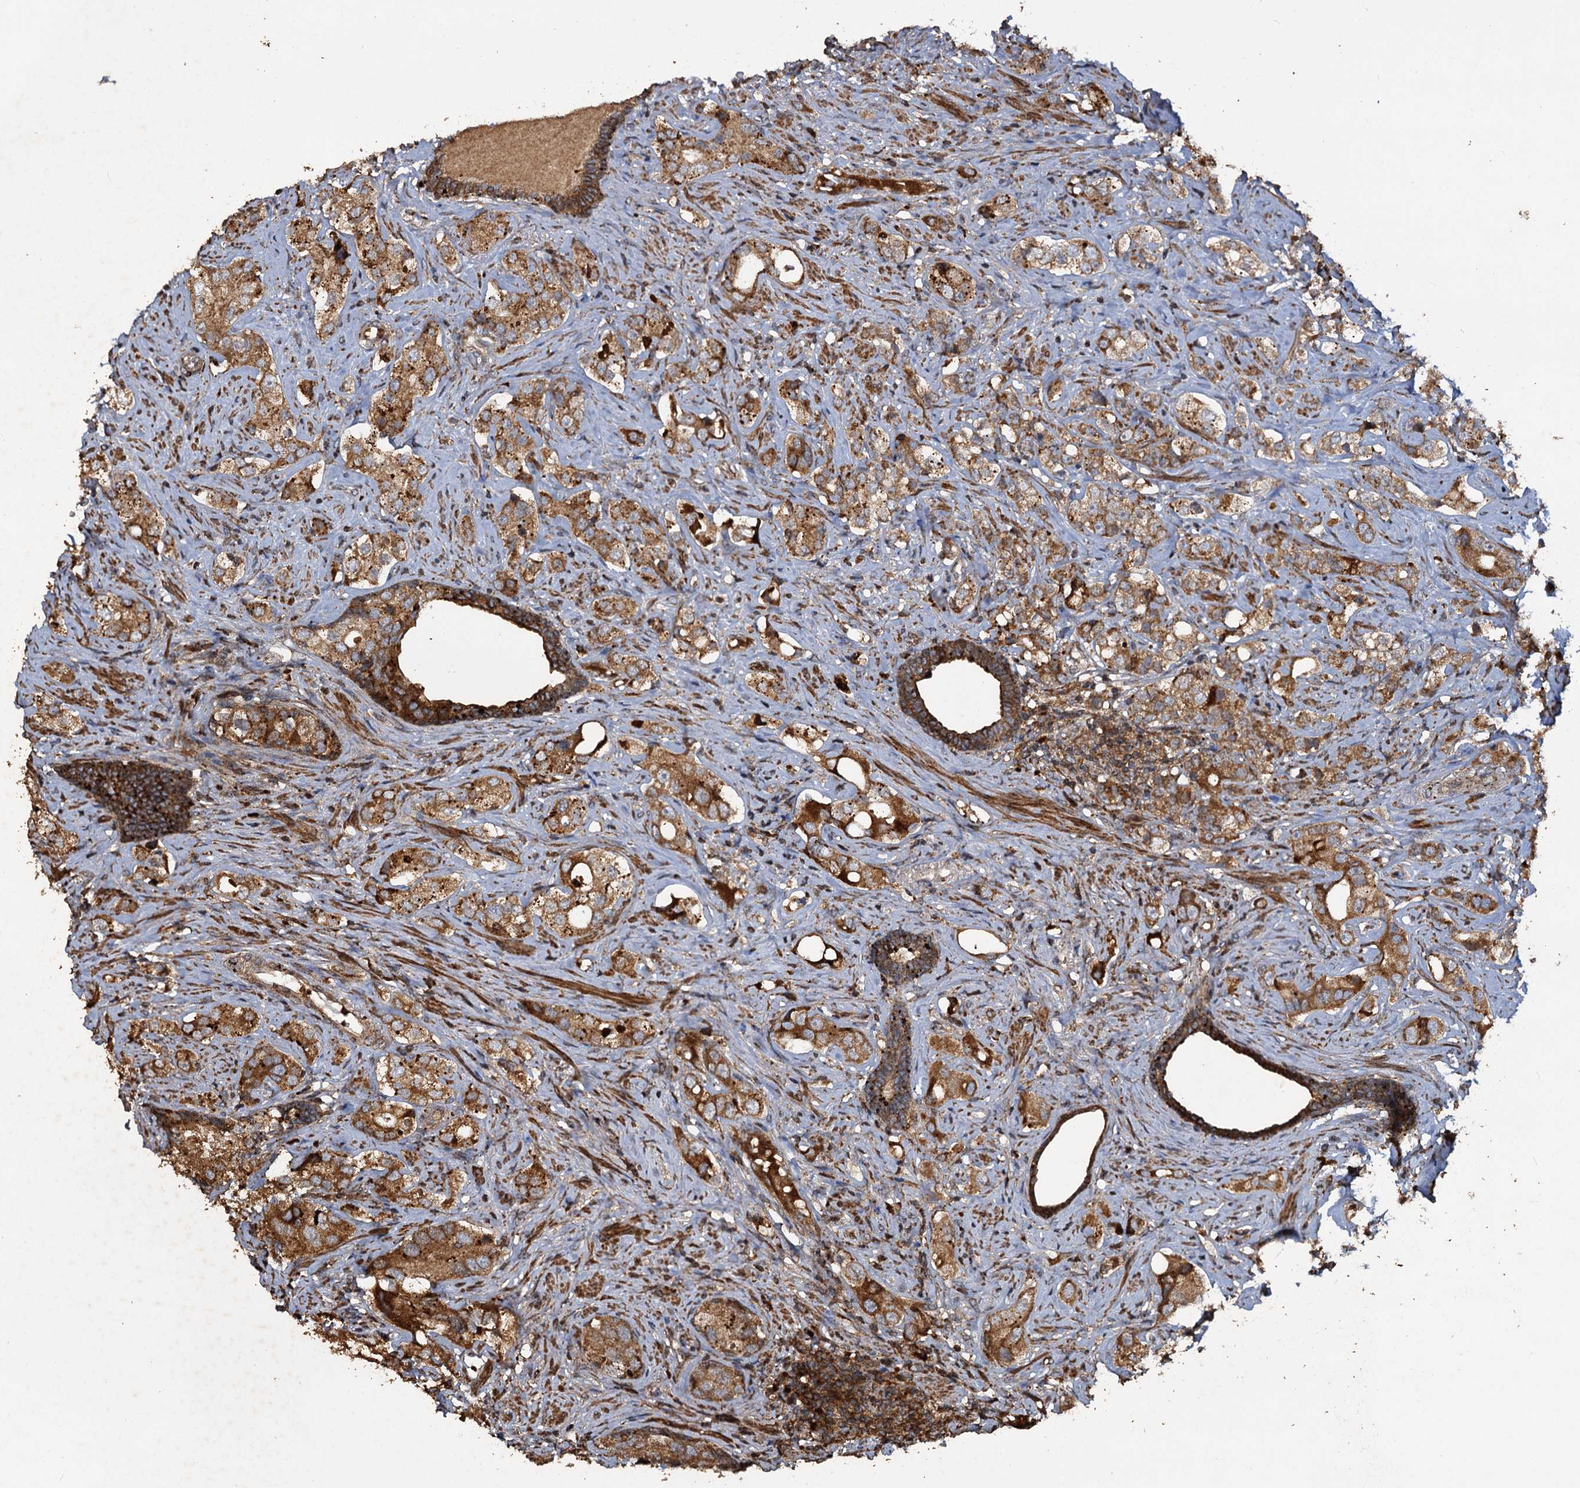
{"staining": {"intensity": "moderate", "quantity": ">75%", "location": "cytoplasmic/membranous"}, "tissue": "prostate cancer", "cell_type": "Tumor cells", "image_type": "cancer", "snomed": [{"axis": "morphology", "description": "Adenocarcinoma, High grade"}, {"axis": "topography", "description": "Prostate"}], "caption": "There is medium levels of moderate cytoplasmic/membranous expression in tumor cells of prostate cancer, as demonstrated by immunohistochemical staining (brown color).", "gene": "NOTCH2NLA", "patient": {"sex": "male", "age": 63}}